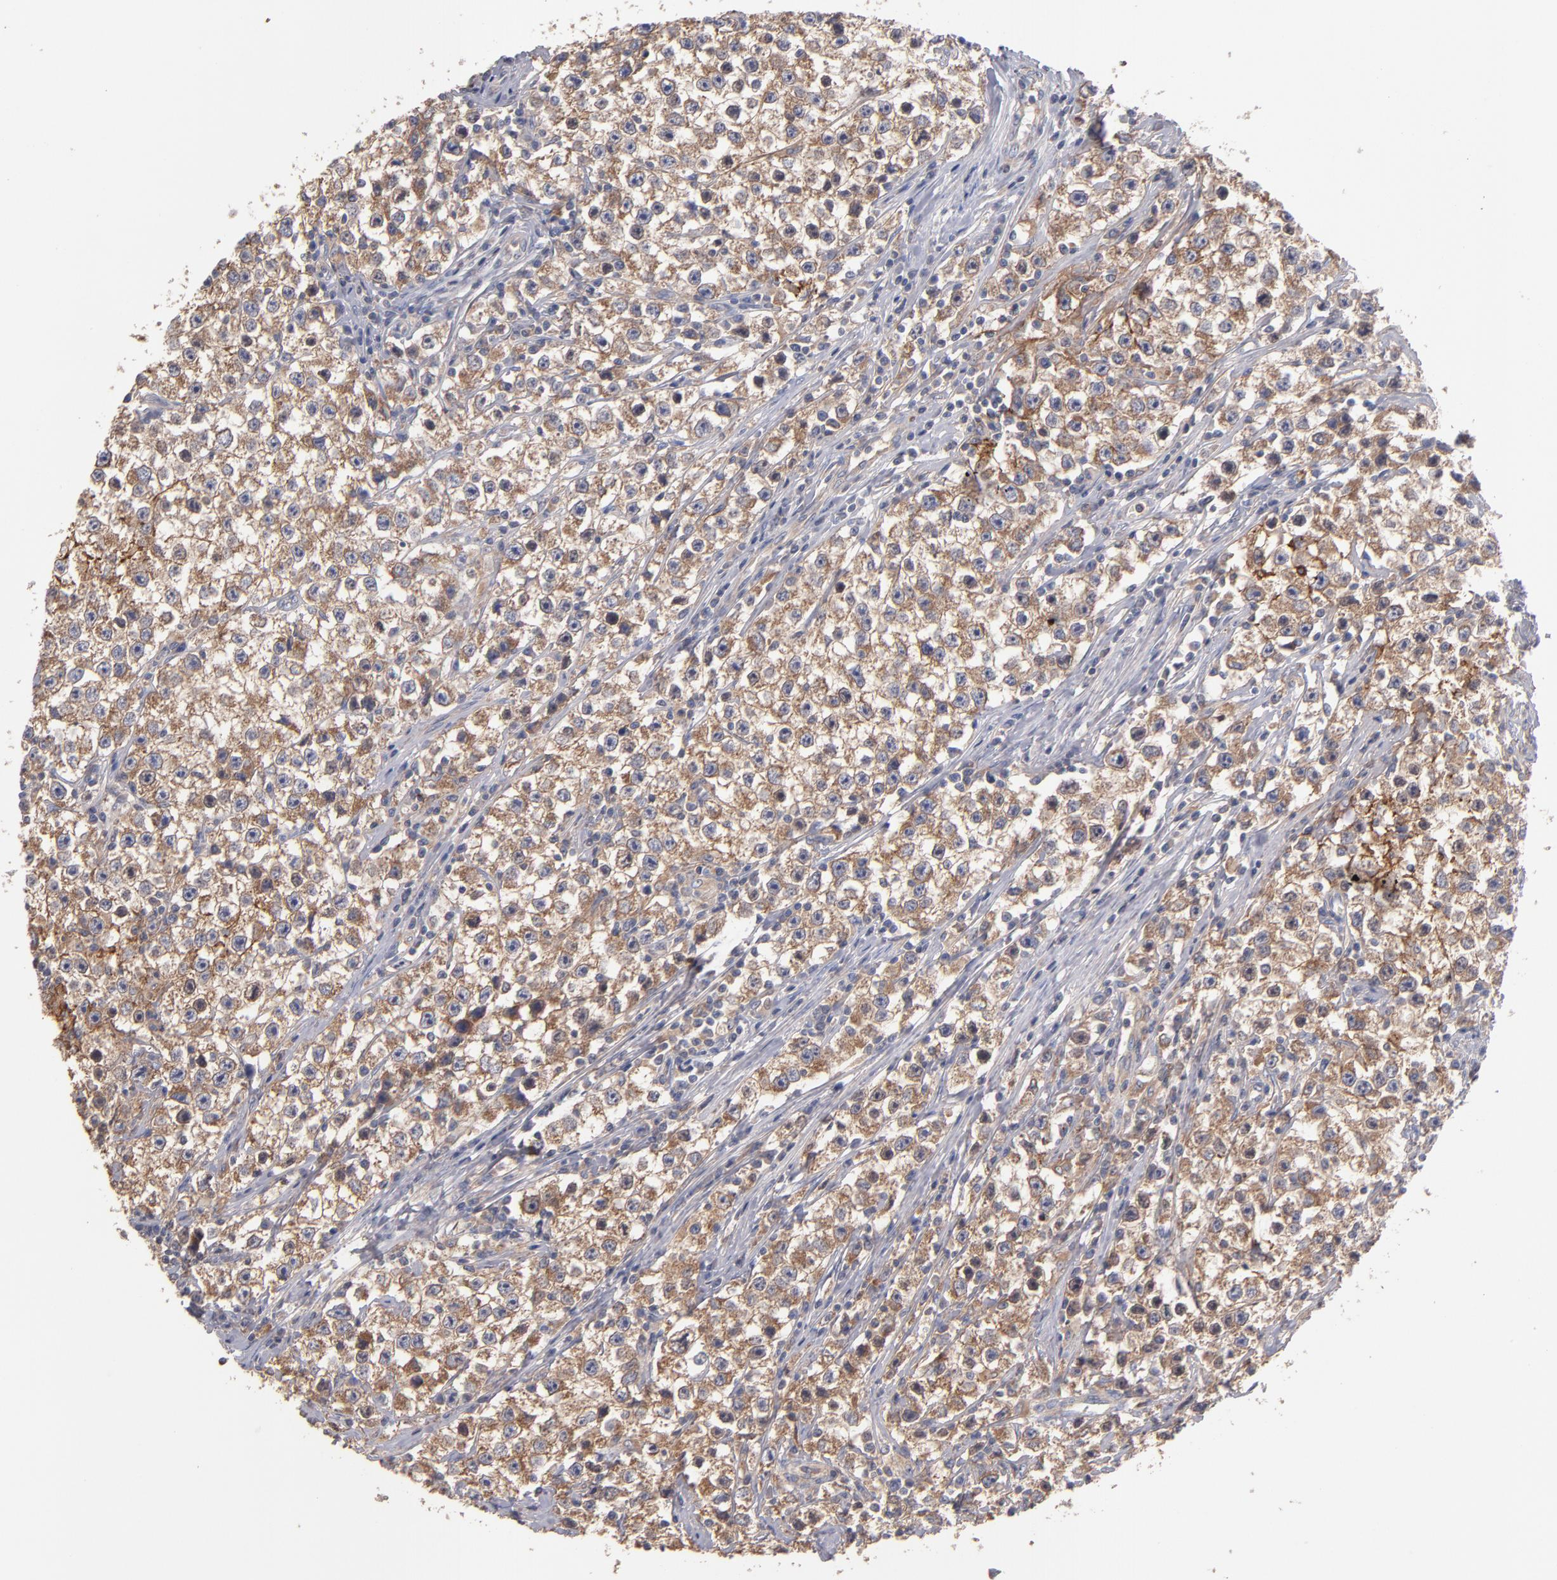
{"staining": {"intensity": "moderate", "quantity": ">75%", "location": "cytoplasmic/membranous"}, "tissue": "testis cancer", "cell_type": "Tumor cells", "image_type": "cancer", "snomed": [{"axis": "morphology", "description": "Seminoma, NOS"}, {"axis": "topography", "description": "Testis"}], "caption": "Immunohistochemistry histopathology image of neoplastic tissue: human testis cancer stained using IHC reveals medium levels of moderate protein expression localized specifically in the cytoplasmic/membranous of tumor cells, appearing as a cytoplasmic/membranous brown color.", "gene": "DACT1", "patient": {"sex": "male", "age": 35}}